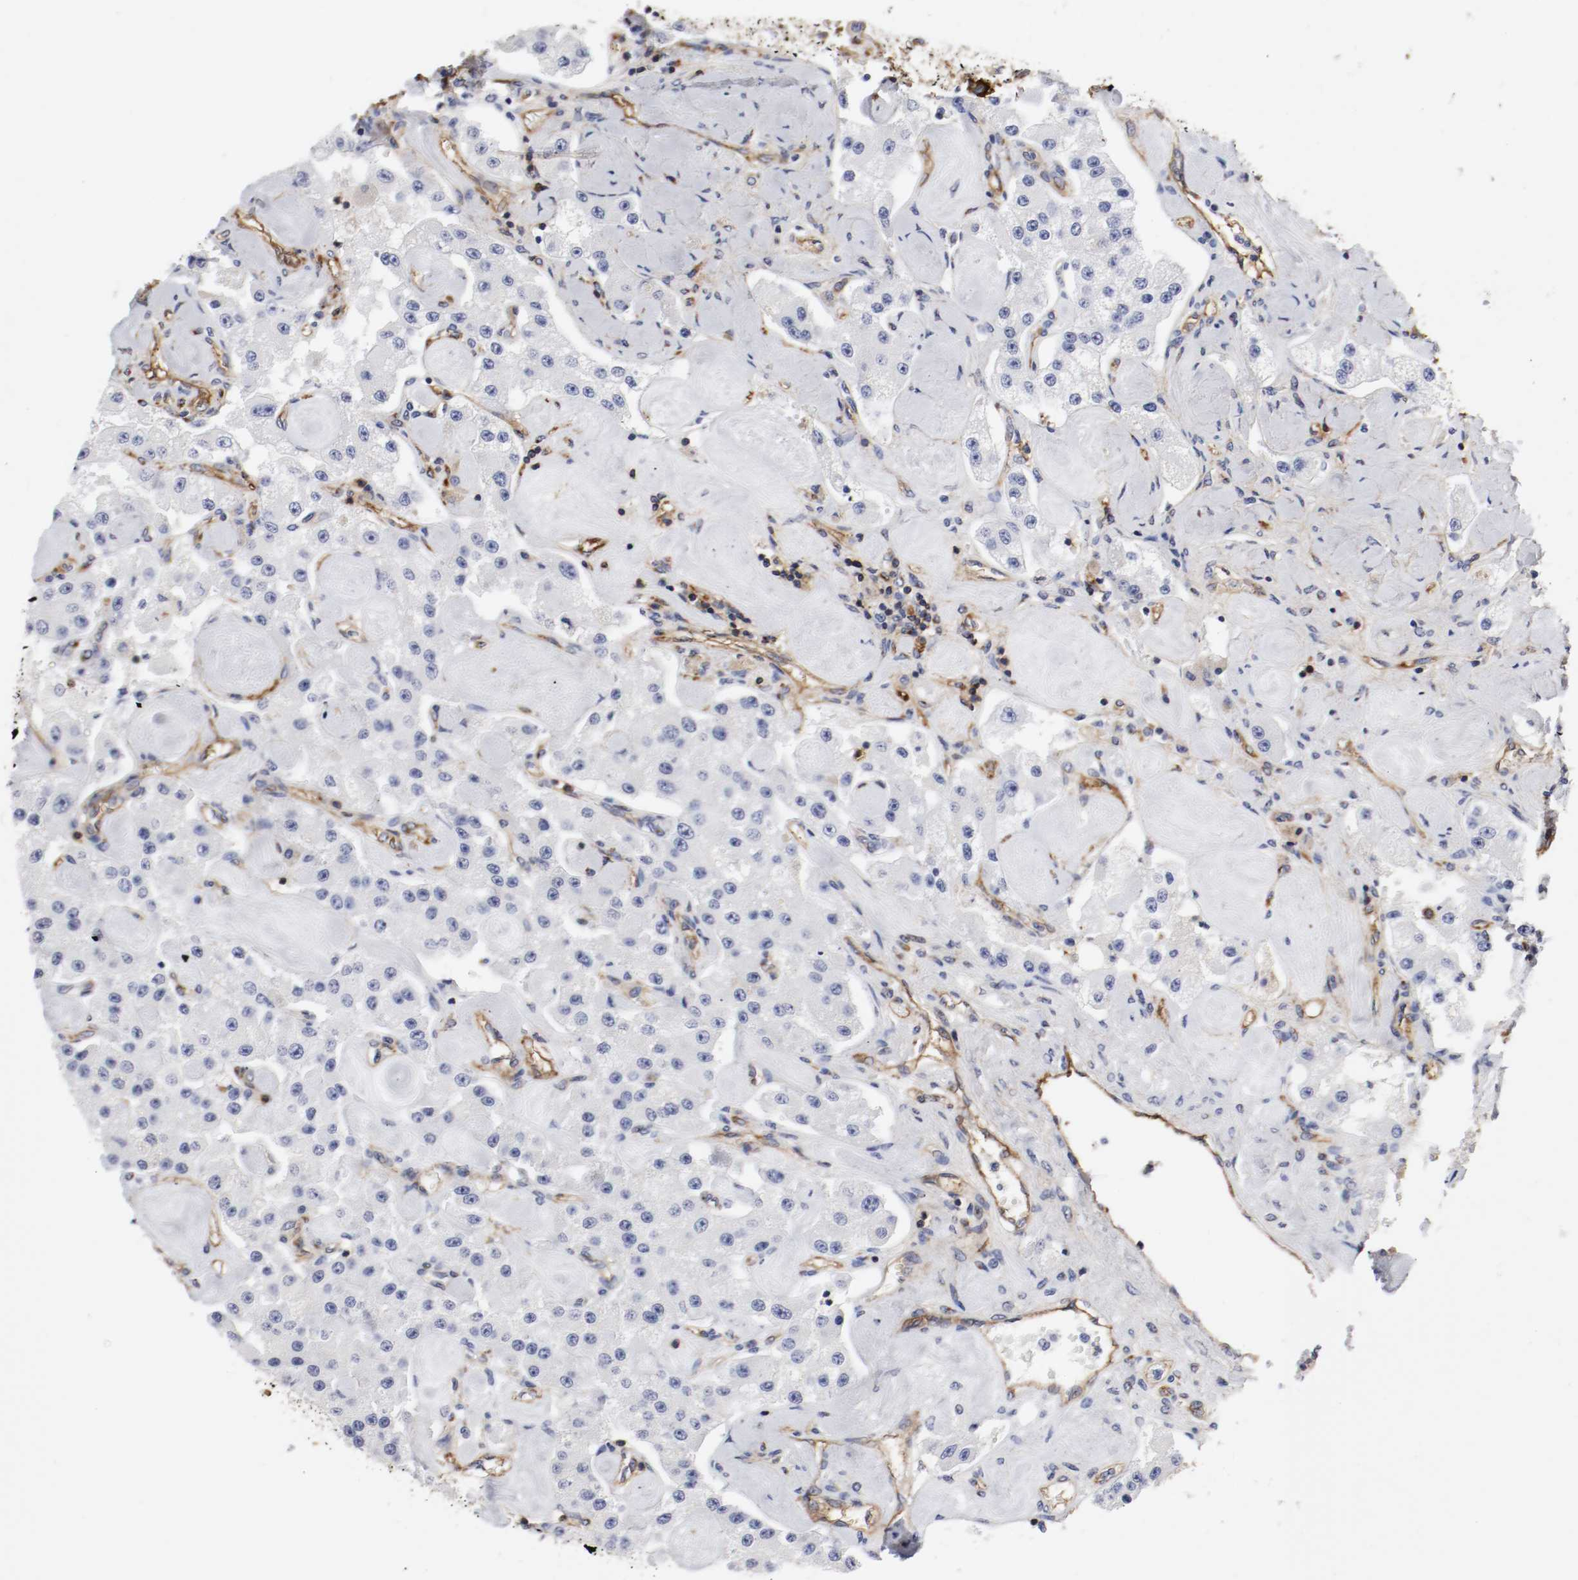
{"staining": {"intensity": "negative", "quantity": "none", "location": "none"}, "tissue": "carcinoid", "cell_type": "Tumor cells", "image_type": "cancer", "snomed": [{"axis": "morphology", "description": "Carcinoid, malignant, NOS"}, {"axis": "topography", "description": "Pancreas"}], "caption": "Carcinoid (malignant) was stained to show a protein in brown. There is no significant positivity in tumor cells.", "gene": "IFITM1", "patient": {"sex": "male", "age": 41}}